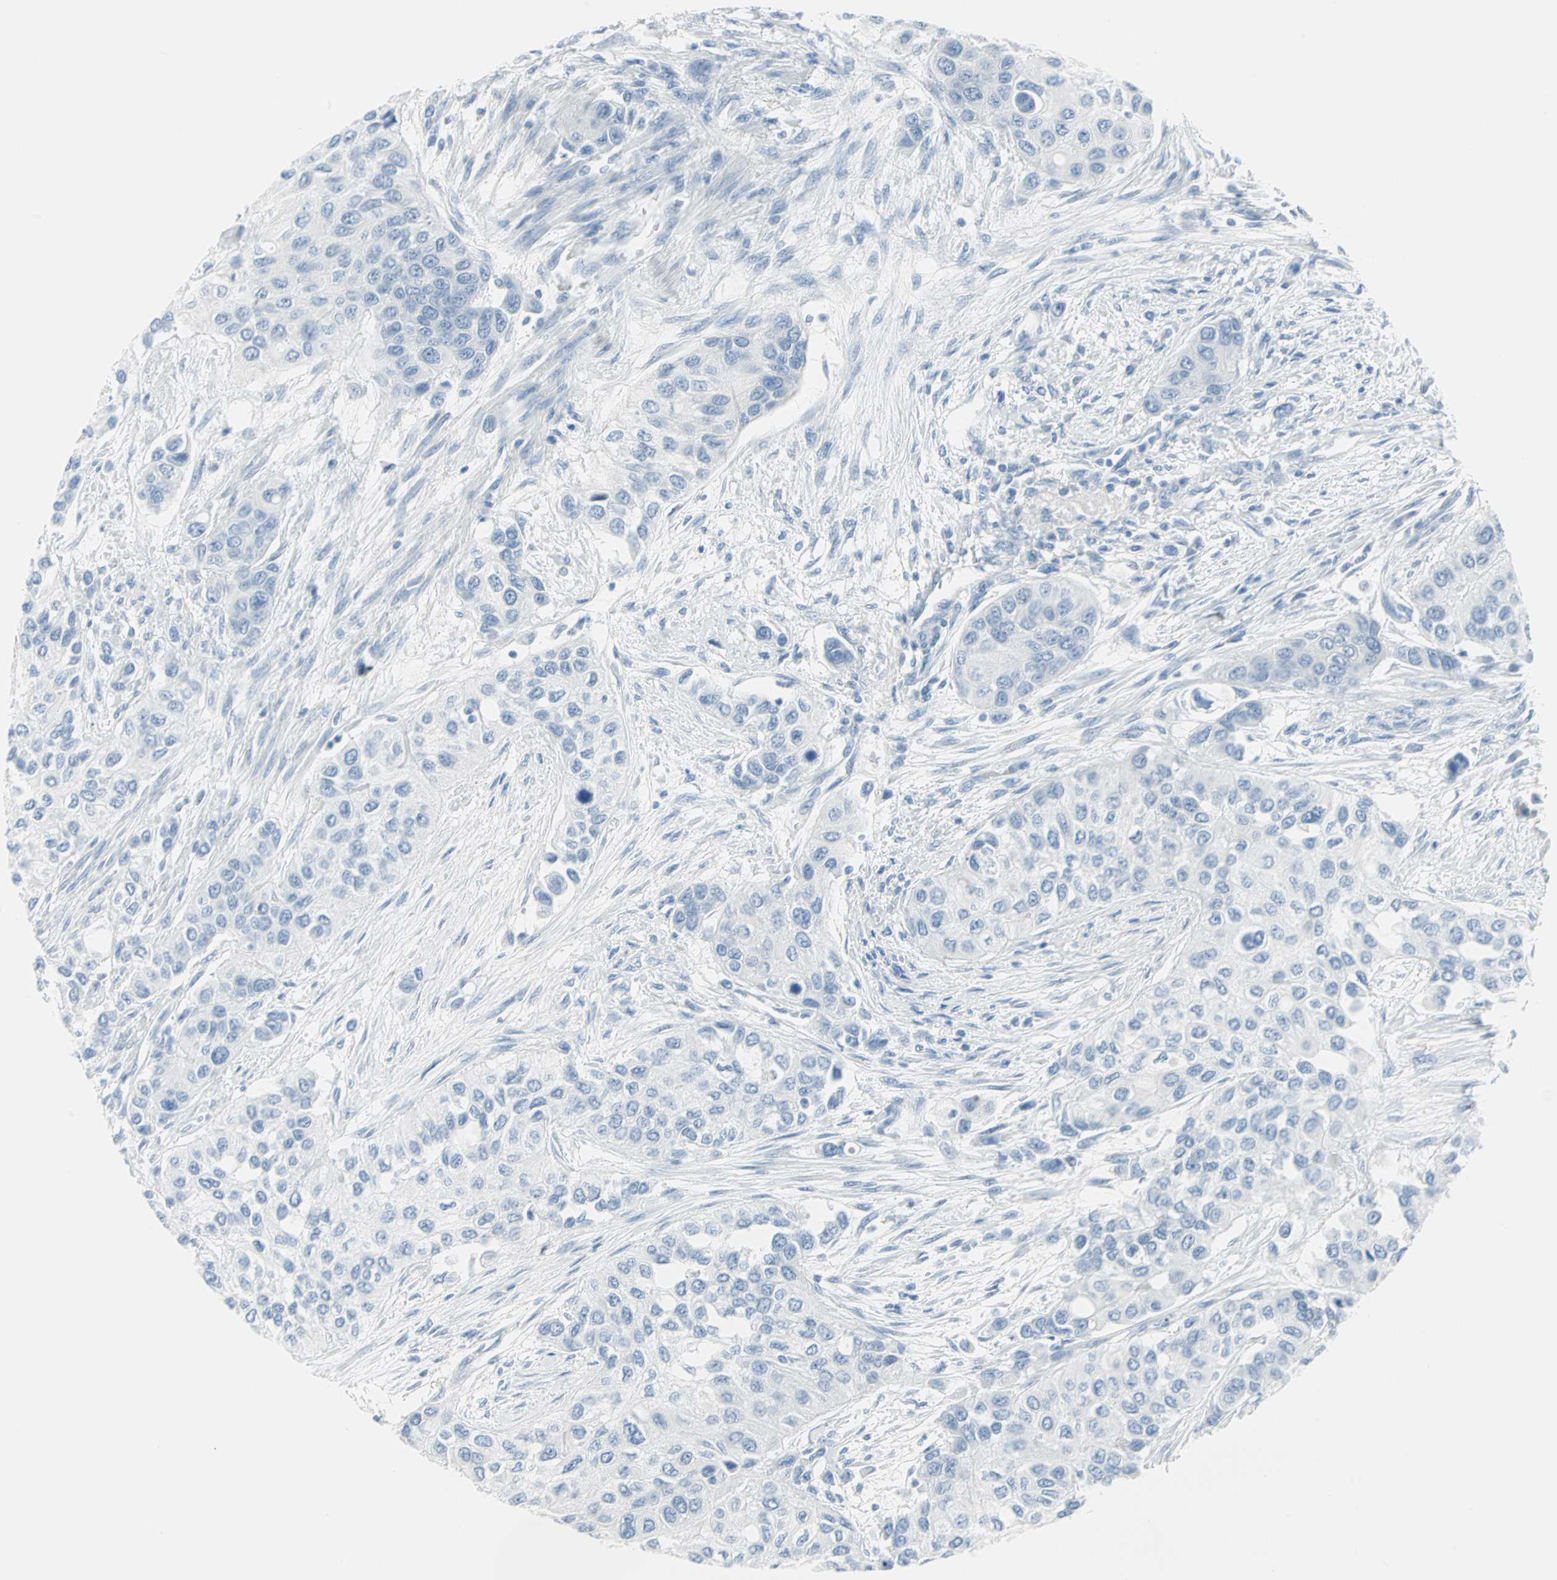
{"staining": {"intensity": "negative", "quantity": "none", "location": "none"}, "tissue": "urothelial cancer", "cell_type": "Tumor cells", "image_type": "cancer", "snomed": [{"axis": "morphology", "description": "Urothelial carcinoma, High grade"}, {"axis": "topography", "description": "Urinary bladder"}], "caption": "A histopathology image of human high-grade urothelial carcinoma is negative for staining in tumor cells.", "gene": "STX1A", "patient": {"sex": "female", "age": 56}}